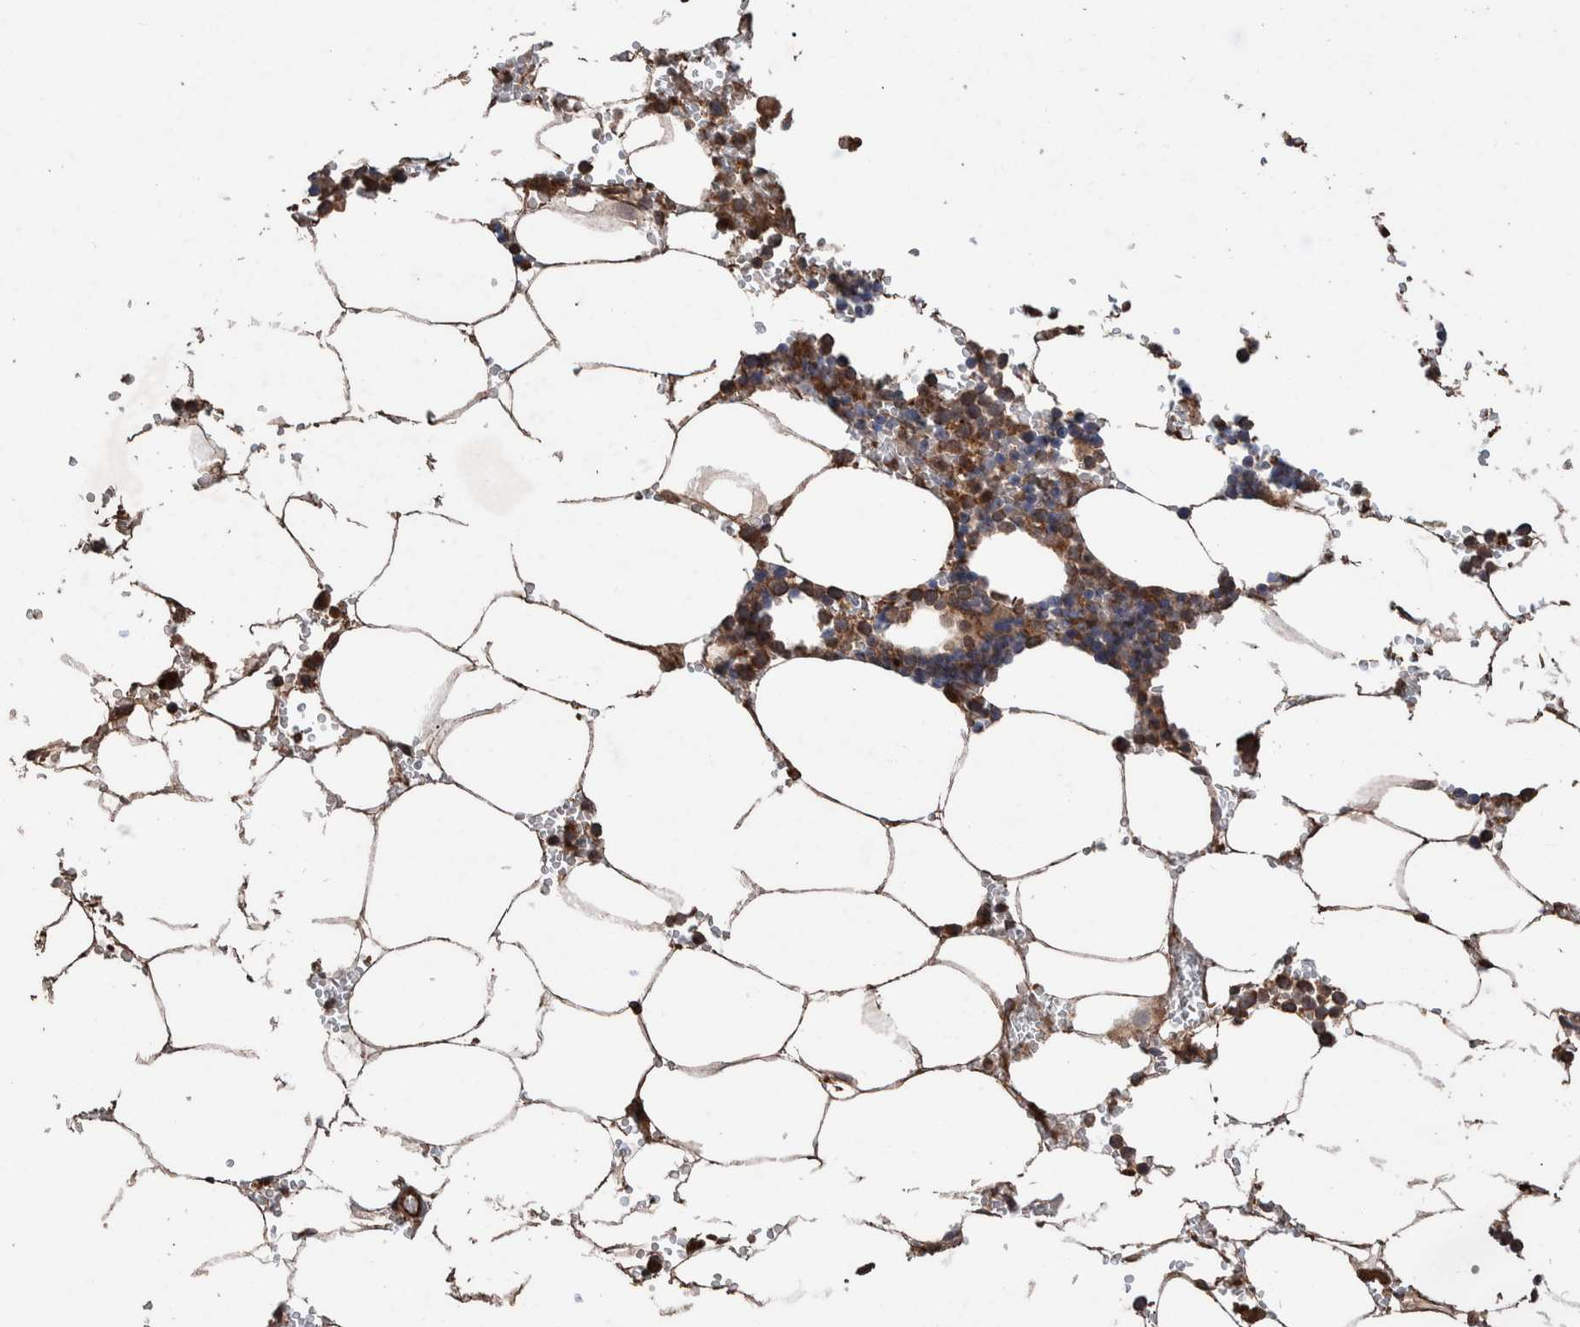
{"staining": {"intensity": "moderate", "quantity": ">75%", "location": "cytoplasmic/membranous"}, "tissue": "bone marrow", "cell_type": "Hematopoietic cells", "image_type": "normal", "snomed": [{"axis": "morphology", "description": "Normal tissue, NOS"}, {"axis": "topography", "description": "Bone marrow"}], "caption": "IHC of normal bone marrow exhibits medium levels of moderate cytoplasmic/membranous positivity in about >75% of hematopoietic cells. (DAB = brown stain, brightfield microscopy at high magnification).", "gene": "ENSG00000251537", "patient": {"sex": "male", "age": 70}}